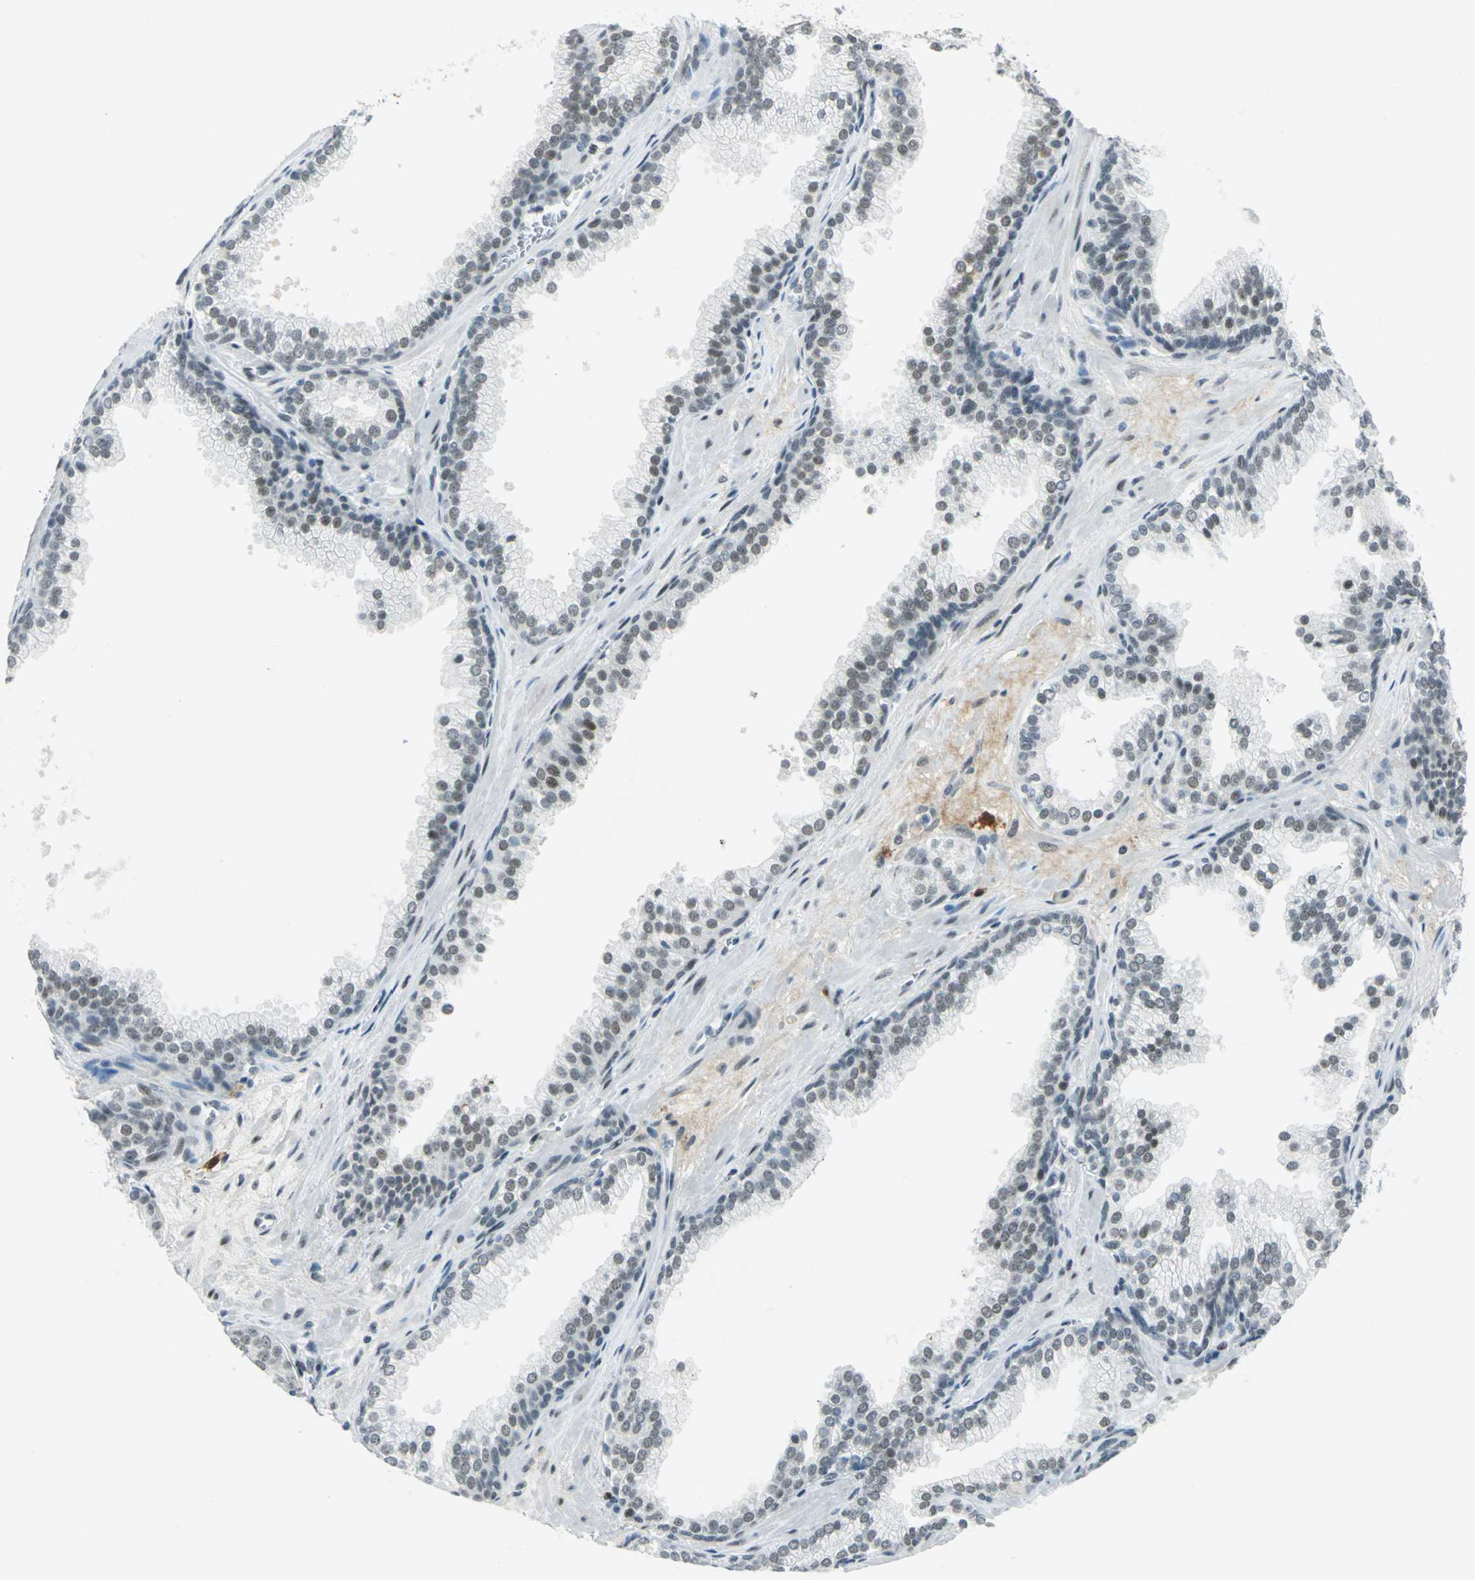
{"staining": {"intensity": "moderate", "quantity": "25%-75%", "location": "nuclear"}, "tissue": "prostate cancer", "cell_type": "Tumor cells", "image_type": "cancer", "snomed": [{"axis": "morphology", "description": "Adenocarcinoma, Low grade"}, {"axis": "topography", "description": "Prostate"}], "caption": "Human prostate cancer stained with a protein marker reveals moderate staining in tumor cells.", "gene": "MTMR10", "patient": {"sex": "male", "age": 57}}